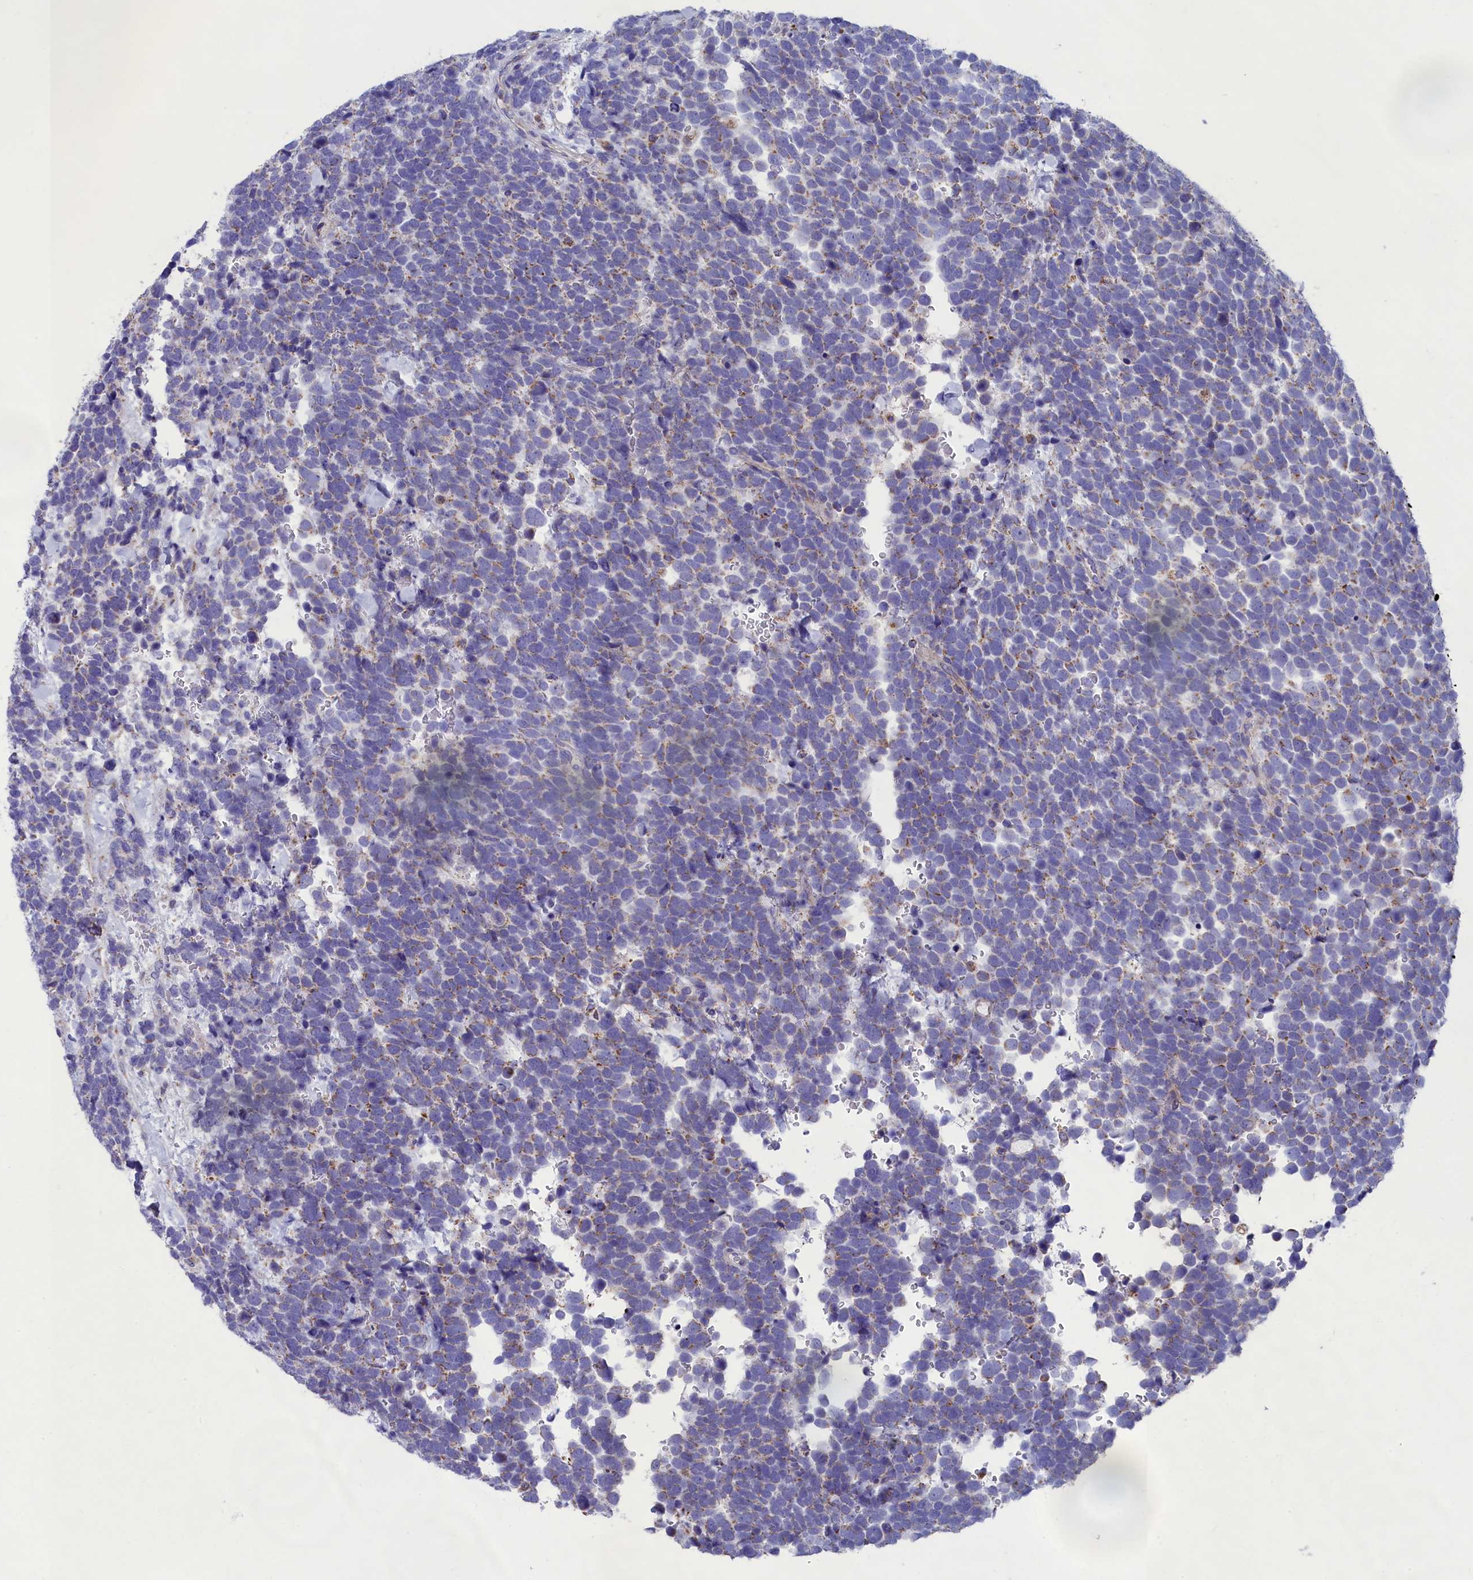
{"staining": {"intensity": "negative", "quantity": "none", "location": "none"}, "tissue": "urothelial cancer", "cell_type": "Tumor cells", "image_type": "cancer", "snomed": [{"axis": "morphology", "description": "Urothelial carcinoma, High grade"}, {"axis": "topography", "description": "Urinary bladder"}], "caption": "Human urothelial carcinoma (high-grade) stained for a protein using immunohistochemistry reveals no staining in tumor cells.", "gene": "PRDM12", "patient": {"sex": "female", "age": 82}}